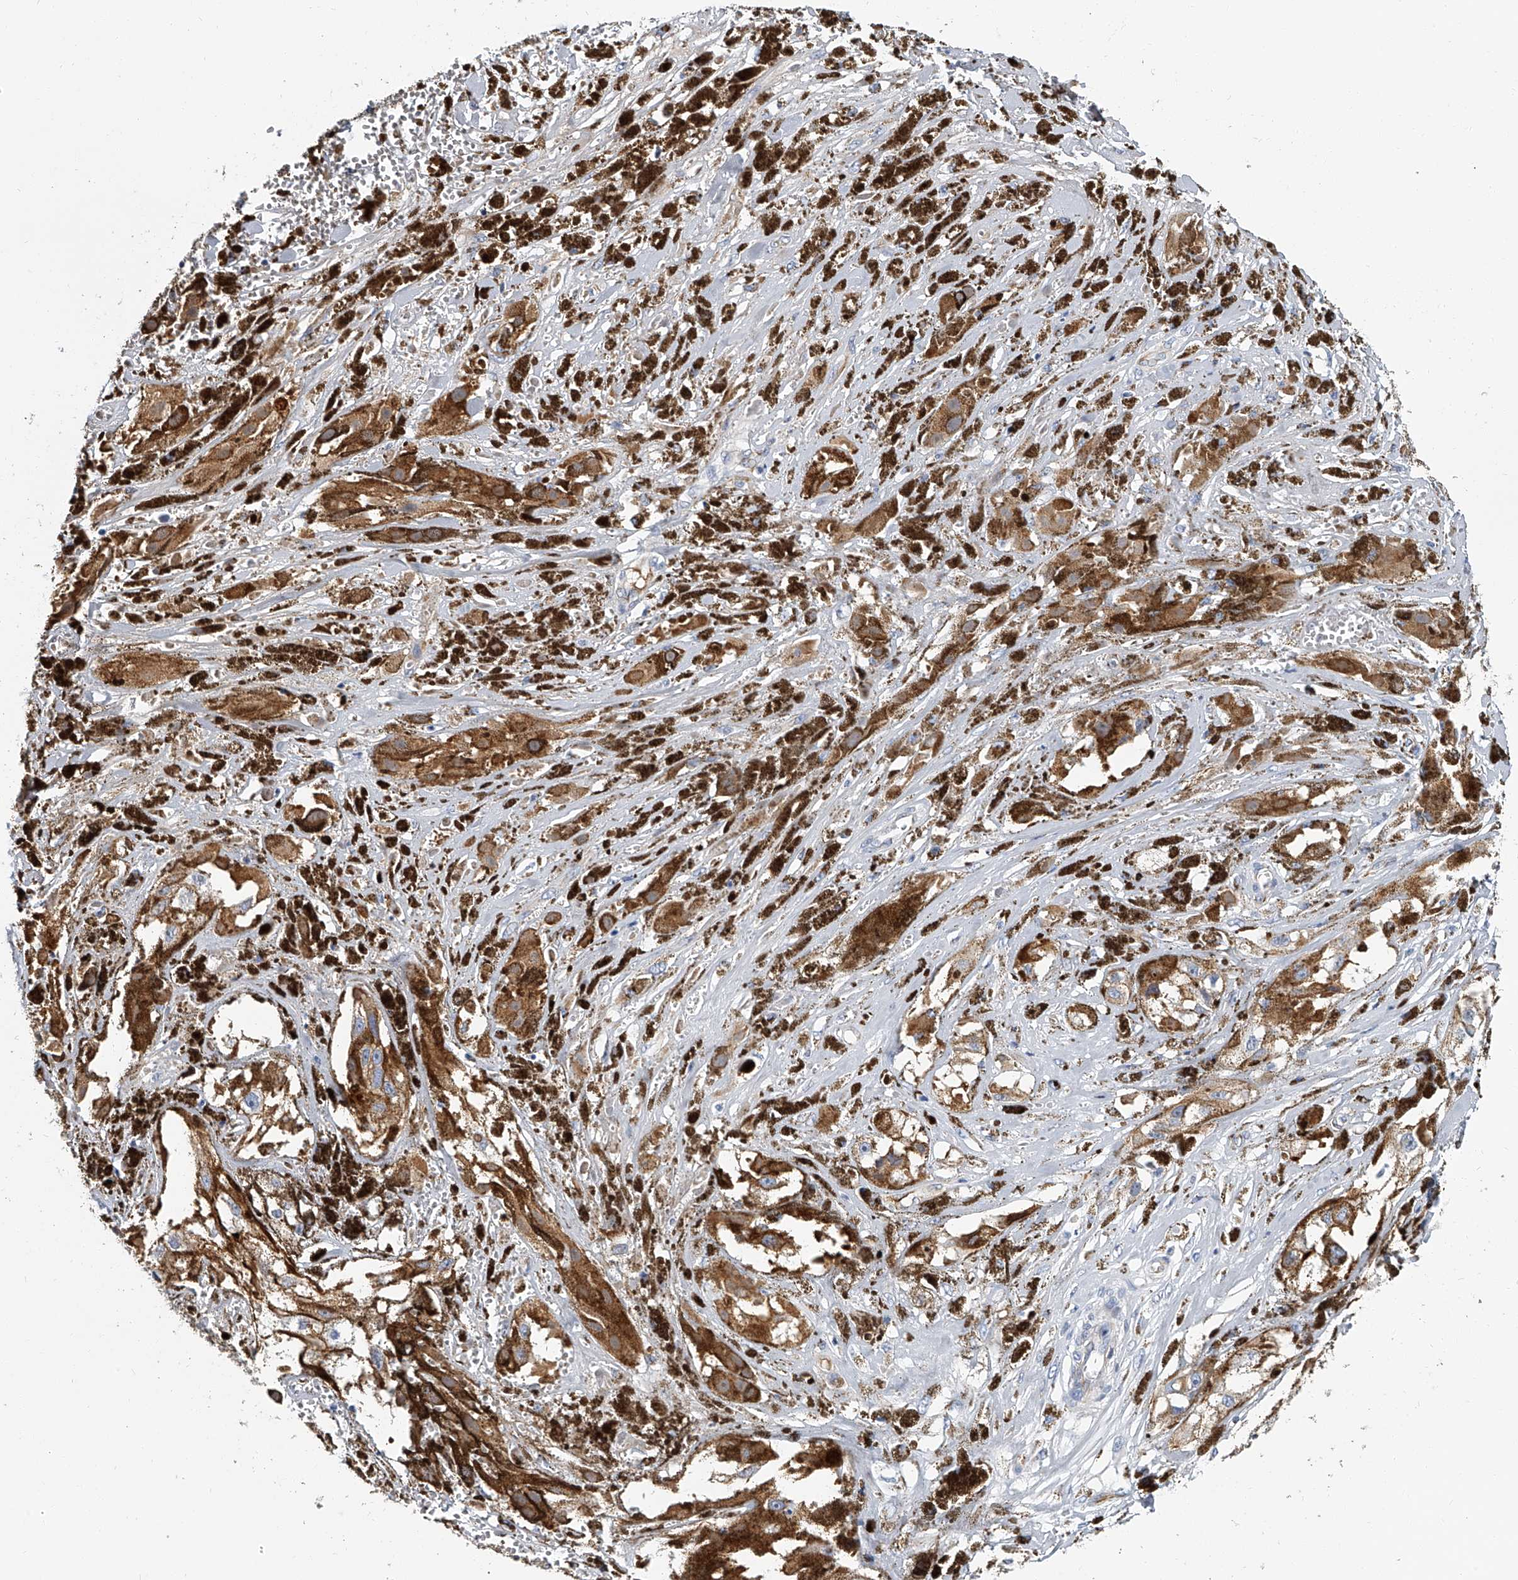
{"staining": {"intensity": "moderate", "quantity": ">75%", "location": "cytoplasmic/membranous"}, "tissue": "melanoma", "cell_type": "Tumor cells", "image_type": "cancer", "snomed": [{"axis": "morphology", "description": "Malignant melanoma, NOS"}, {"axis": "topography", "description": "Skin"}], "caption": "IHC (DAB) staining of human malignant melanoma displays moderate cytoplasmic/membranous protein staining in about >75% of tumor cells. The protein is shown in brown color, while the nuclei are stained blue.", "gene": "KIRREL1", "patient": {"sex": "male", "age": 88}}